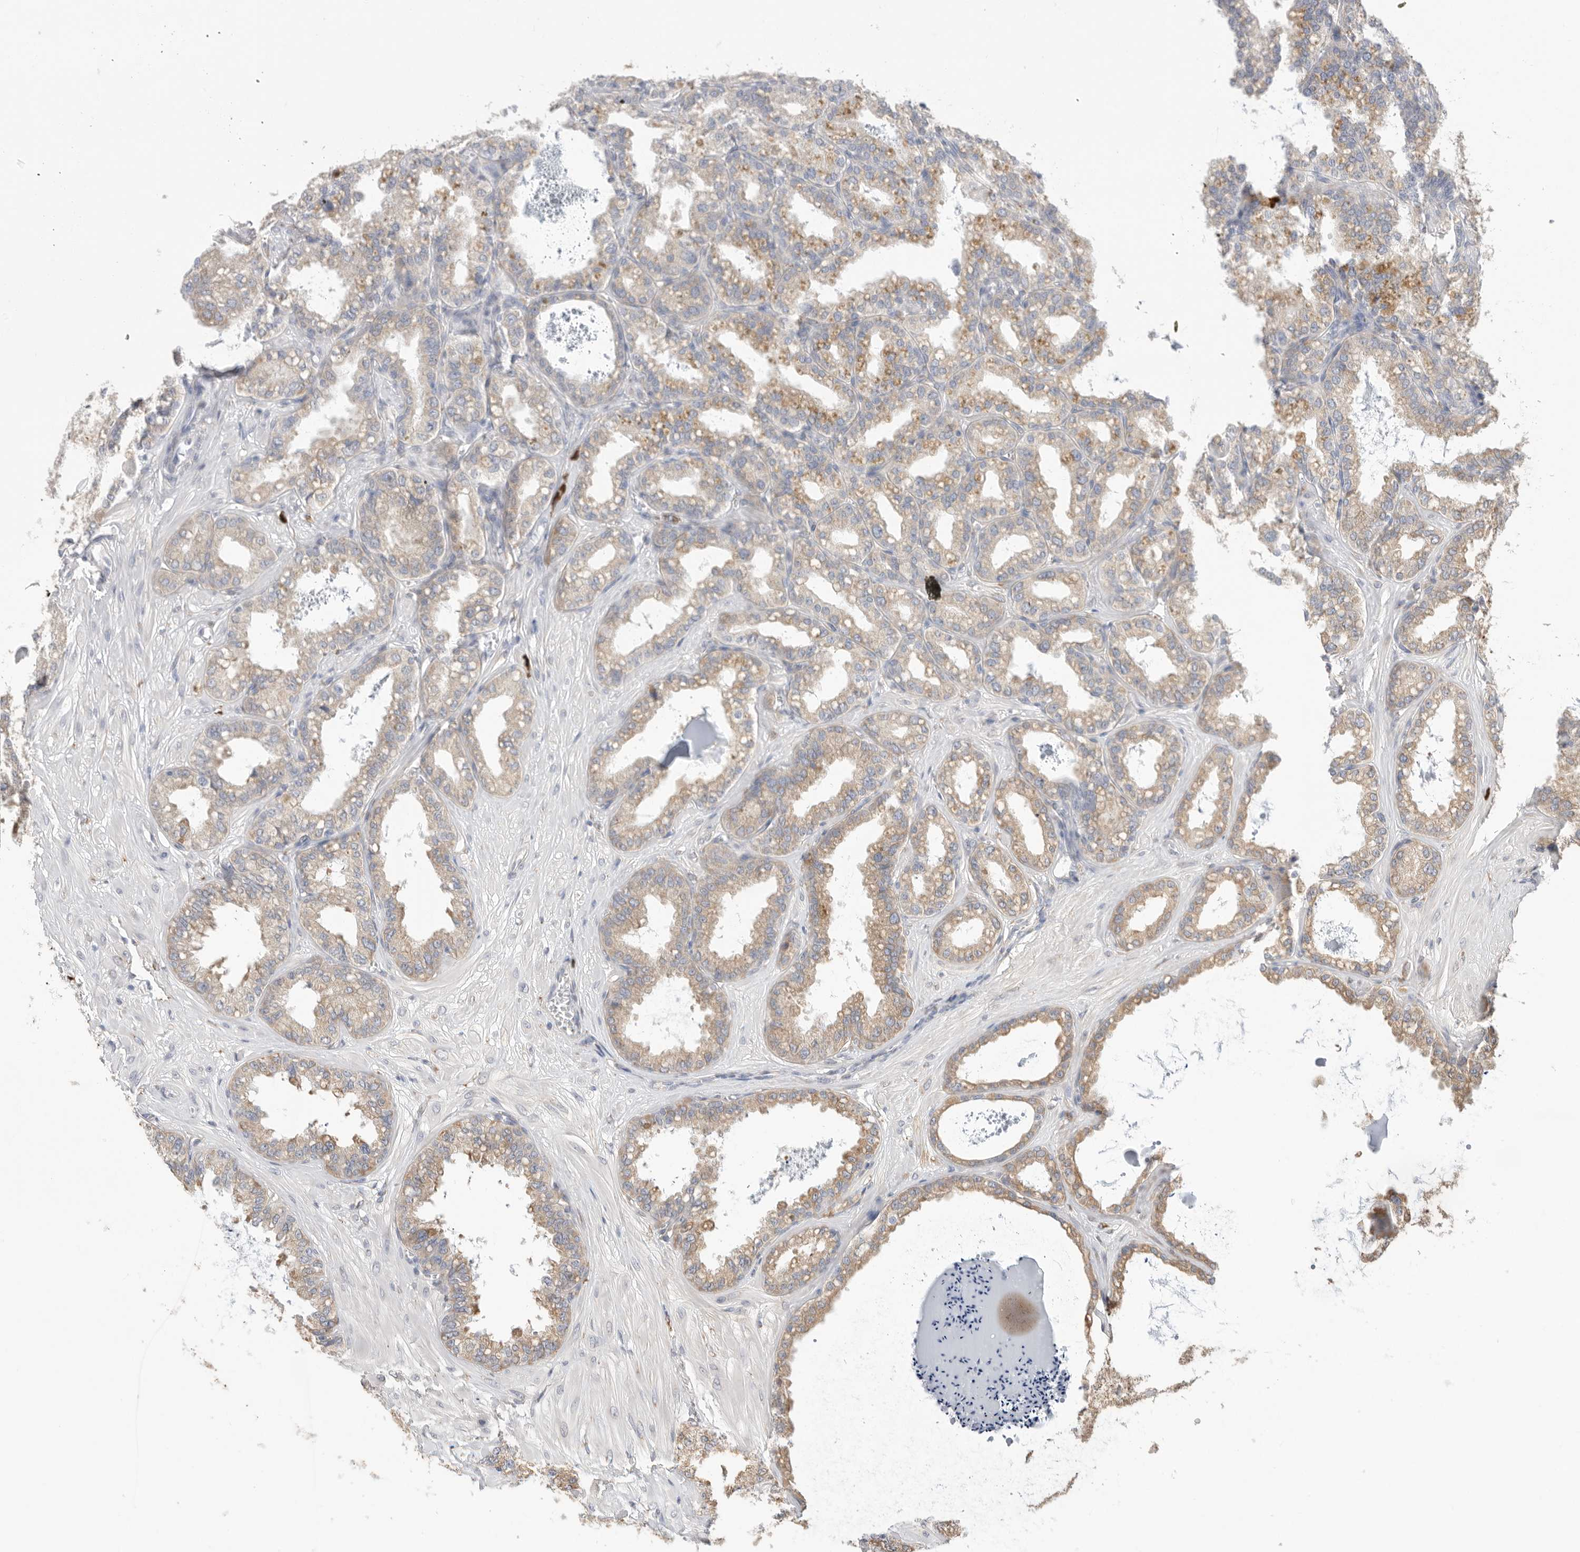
{"staining": {"intensity": "moderate", "quantity": ">75%", "location": "cytoplasmic/membranous"}, "tissue": "seminal vesicle", "cell_type": "Glandular cells", "image_type": "normal", "snomed": [{"axis": "morphology", "description": "Normal tissue, NOS"}, {"axis": "topography", "description": "Prostate"}, {"axis": "topography", "description": "Seminal veicle"}], "caption": "IHC of unremarkable seminal vesicle exhibits medium levels of moderate cytoplasmic/membranous staining in approximately >75% of glandular cells.", "gene": "BLOC1S5", "patient": {"sex": "male", "age": 51}}